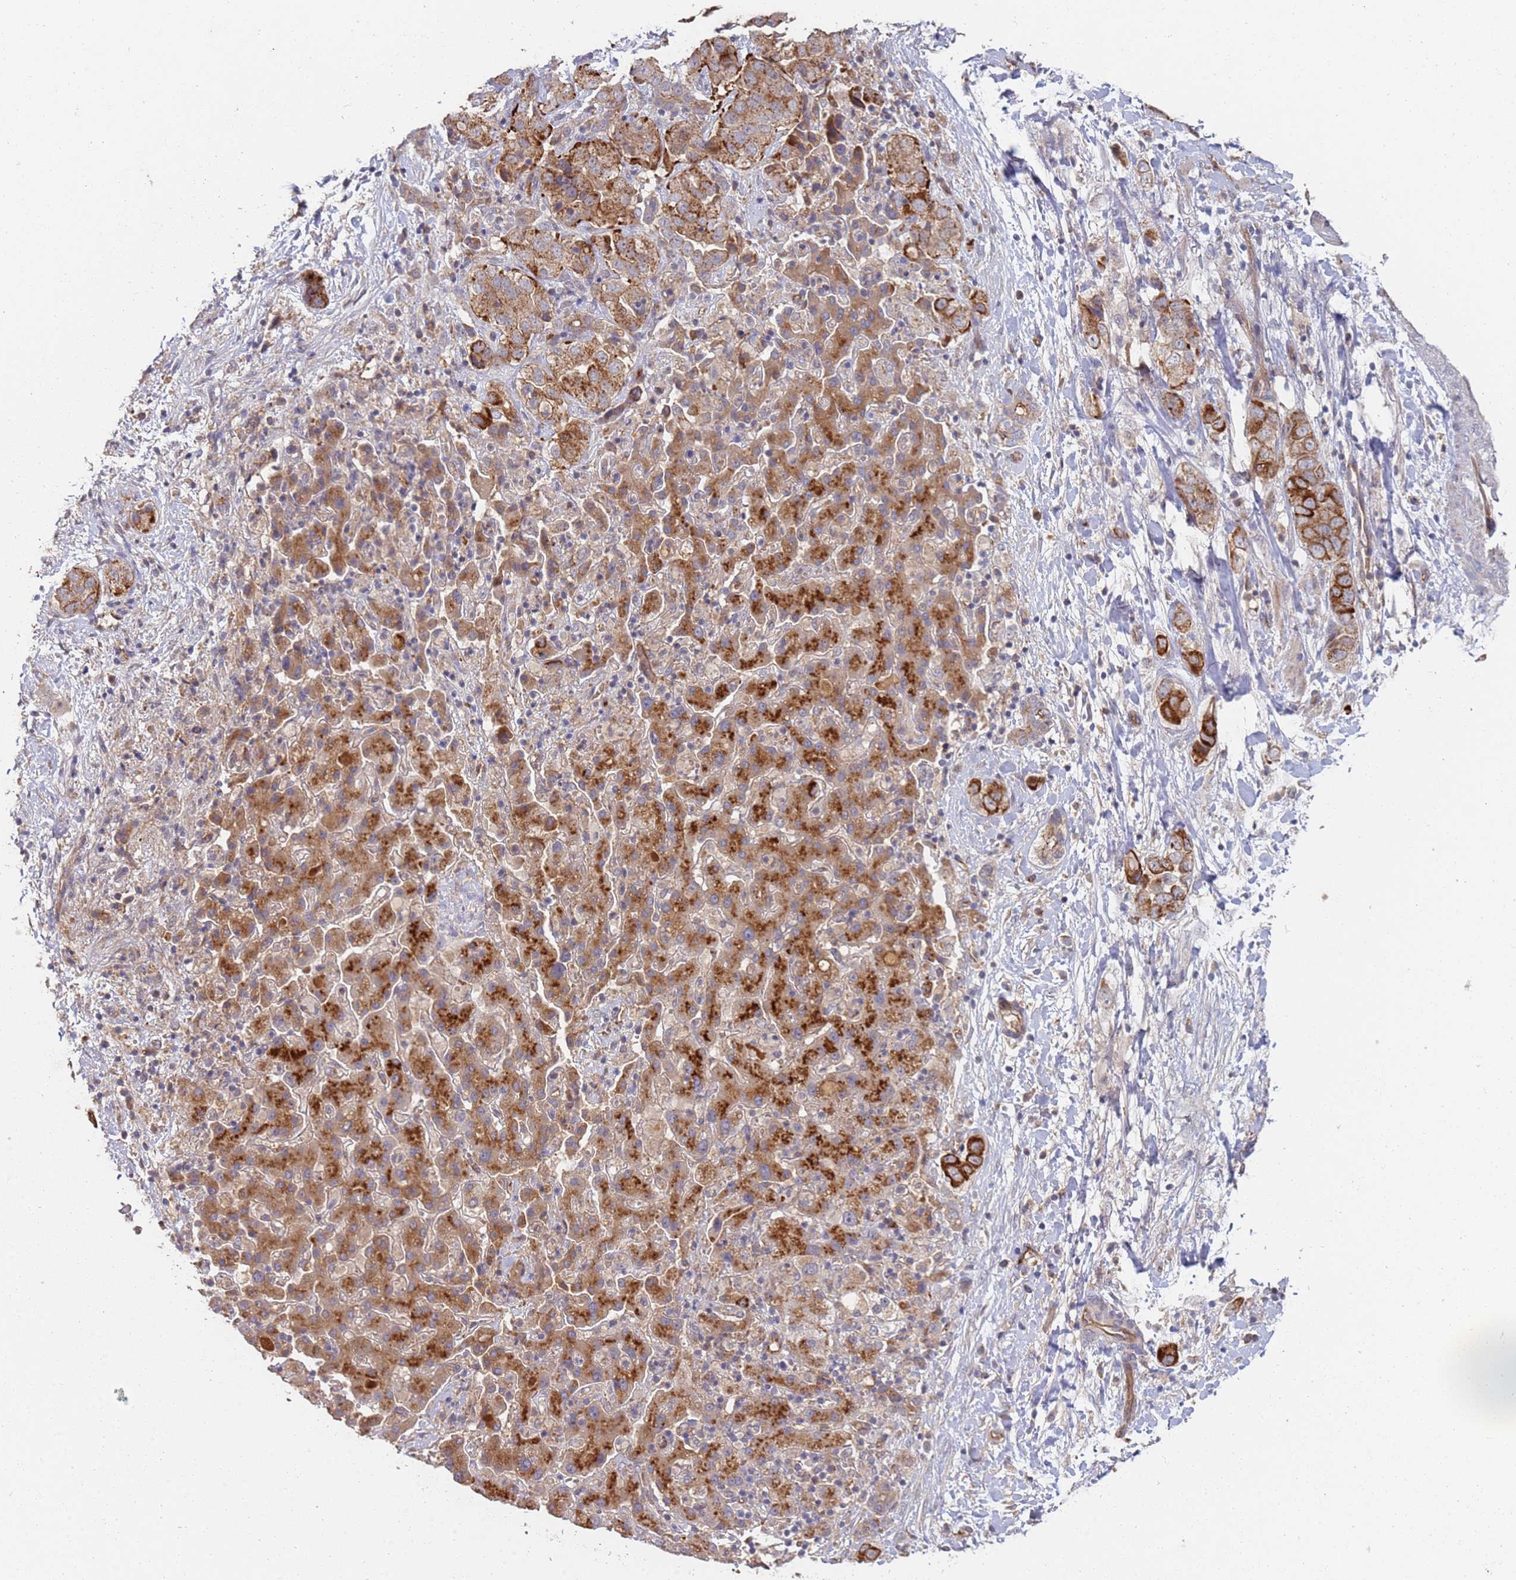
{"staining": {"intensity": "strong", "quantity": "25%-75%", "location": "cytoplasmic/membranous"}, "tissue": "liver cancer", "cell_type": "Tumor cells", "image_type": "cancer", "snomed": [{"axis": "morphology", "description": "Cholangiocarcinoma"}, {"axis": "topography", "description": "Liver"}], "caption": "Immunohistochemistry (DAB) staining of liver cholangiocarcinoma reveals strong cytoplasmic/membranous protein staining in approximately 25%-75% of tumor cells.", "gene": "ABCB6", "patient": {"sex": "female", "age": 52}}